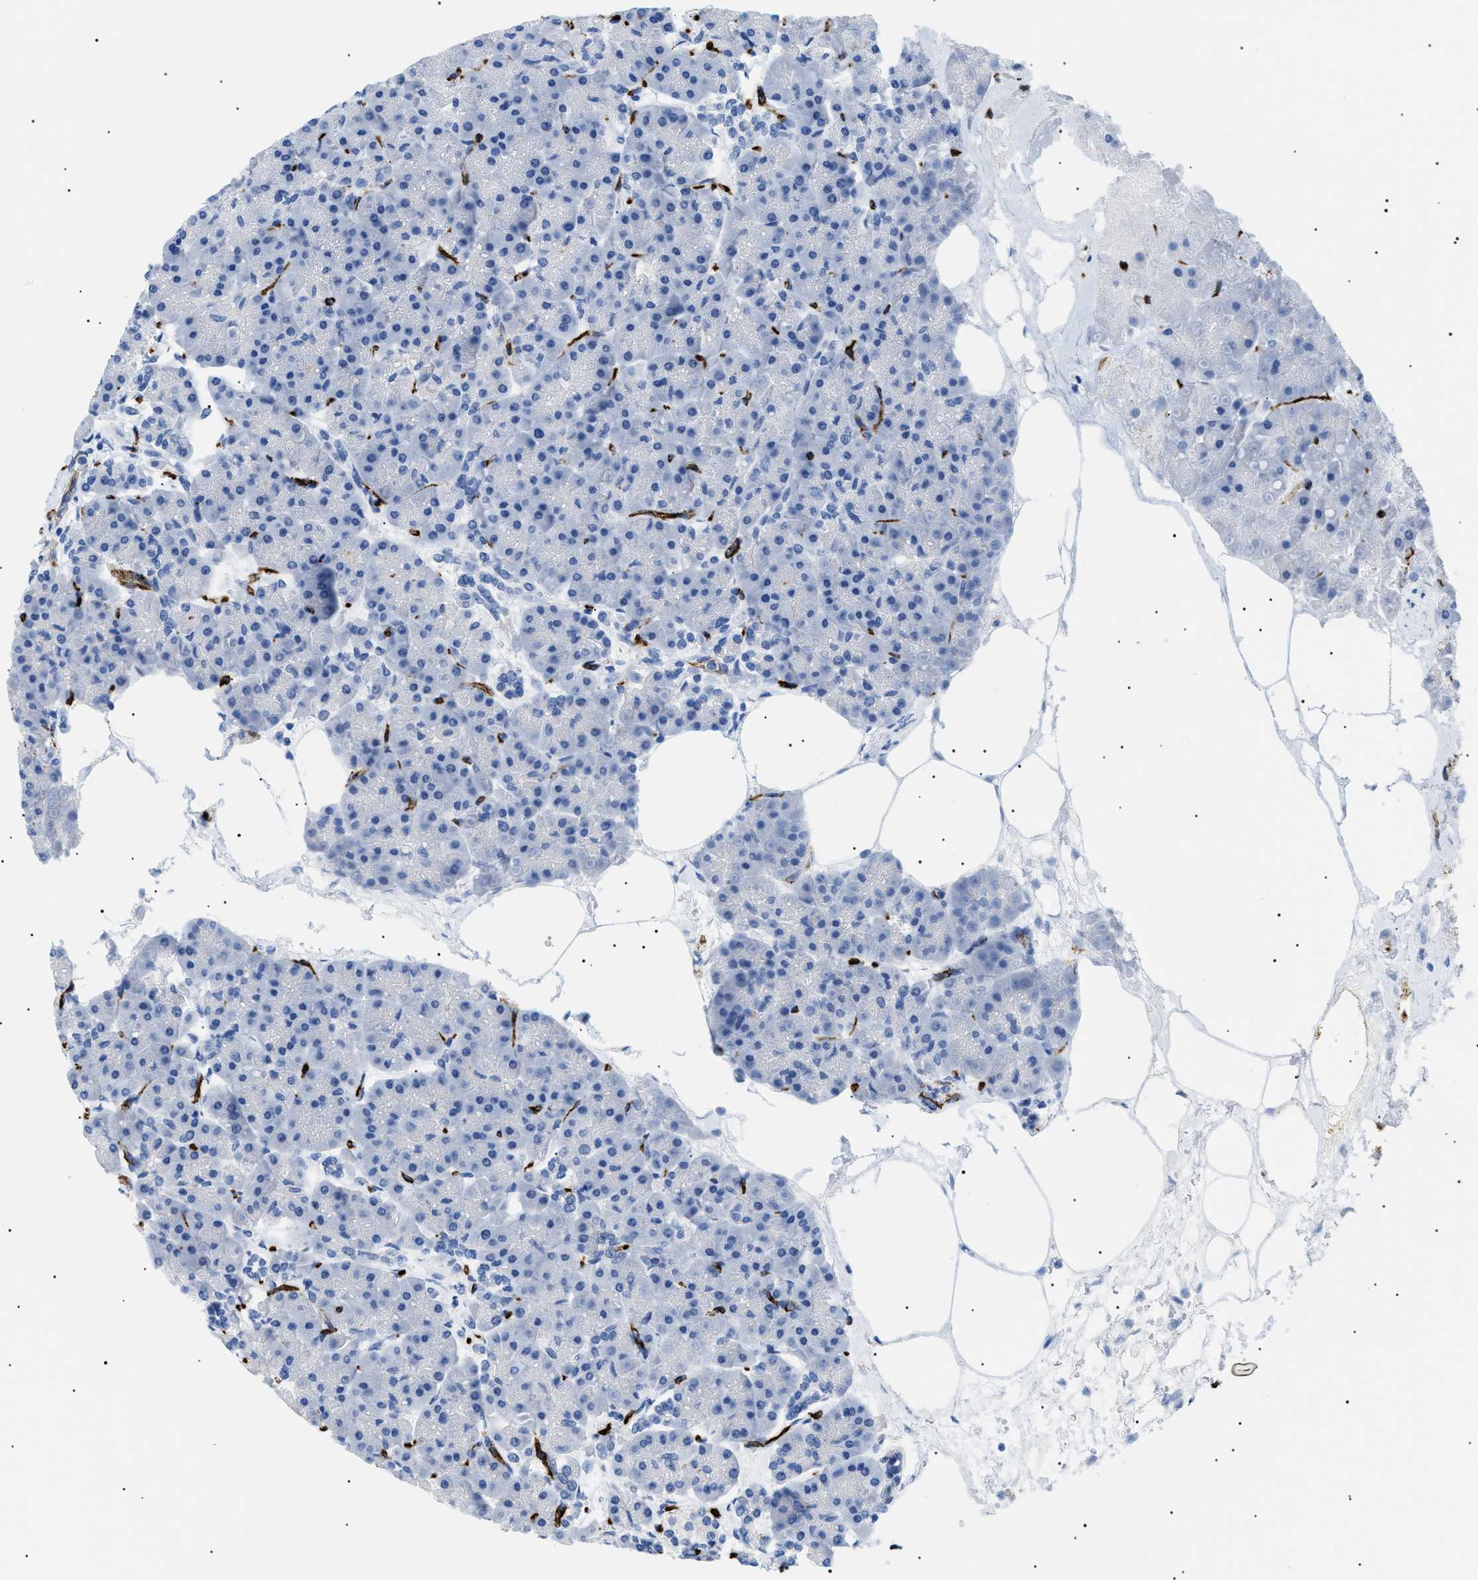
{"staining": {"intensity": "negative", "quantity": "none", "location": "none"}, "tissue": "pancreas", "cell_type": "Exocrine glandular cells", "image_type": "normal", "snomed": [{"axis": "morphology", "description": "Normal tissue, NOS"}, {"axis": "topography", "description": "Pancreas"}], "caption": "Pancreas stained for a protein using immunohistochemistry (IHC) exhibits no staining exocrine glandular cells.", "gene": "PODXL", "patient": {"sex": "female", "age": 70}}